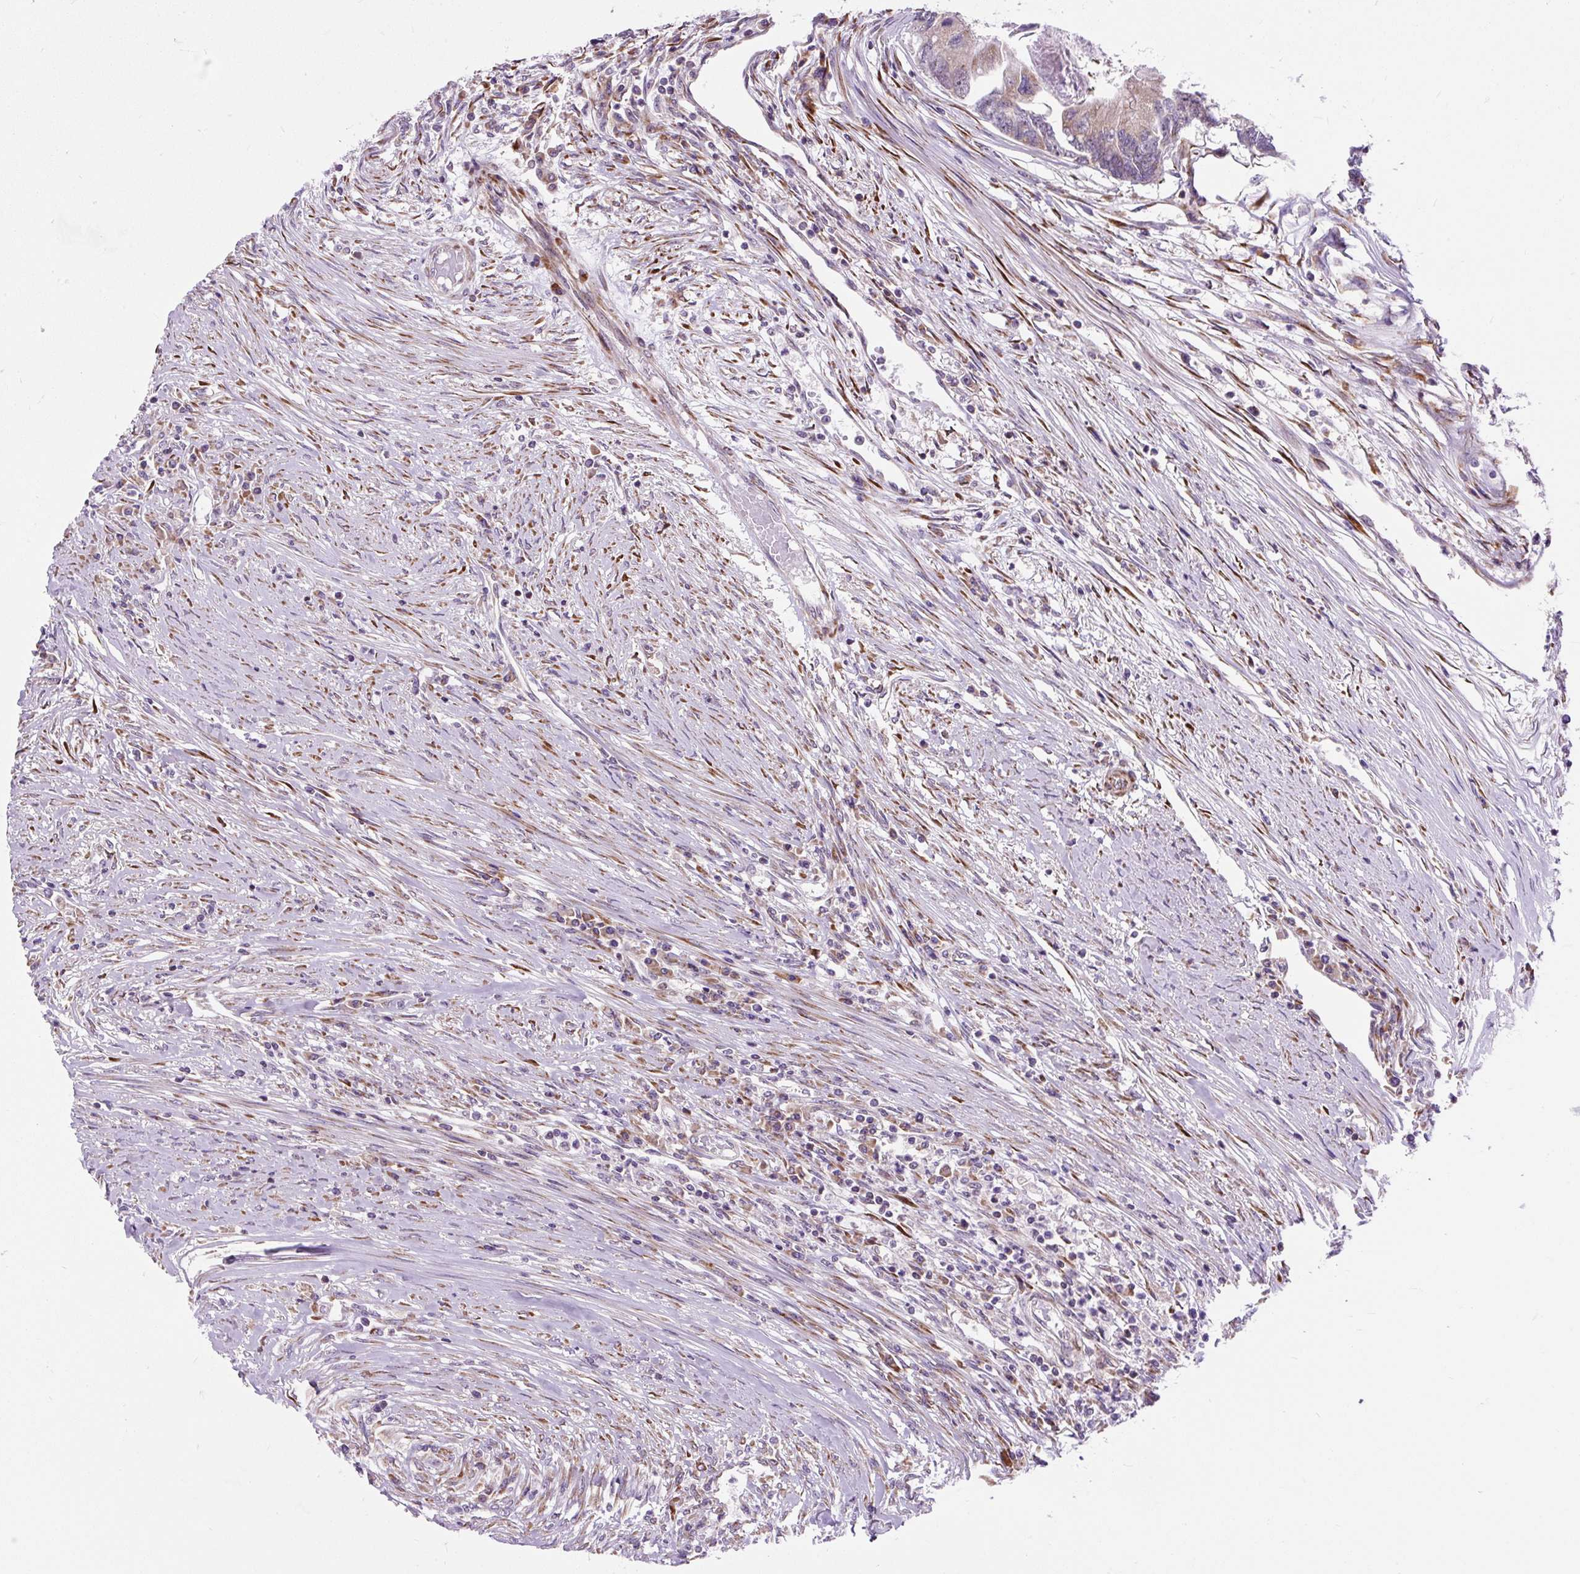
{"staining": {"intensity": "weak", "quantity": ">75%", "location": "cytoplasmic/membranous"}, "tissue": "colorectal cancer", "cell_type": "Tumor cells", "image_type": "cancer", "snomed": [{"axis": "morphology", "description": "Adenocarcinoma, NOS"}, {"axis": "topography", "description": "Colon"}], "caption": "Immunohistochemical staining of colorectal cancer displays low levels of weak cytoplasmic/membranous staining in approximately >75% of tumor cells.", "gene": "CISD3", "patient": {"sex": "female", "age": 67}}